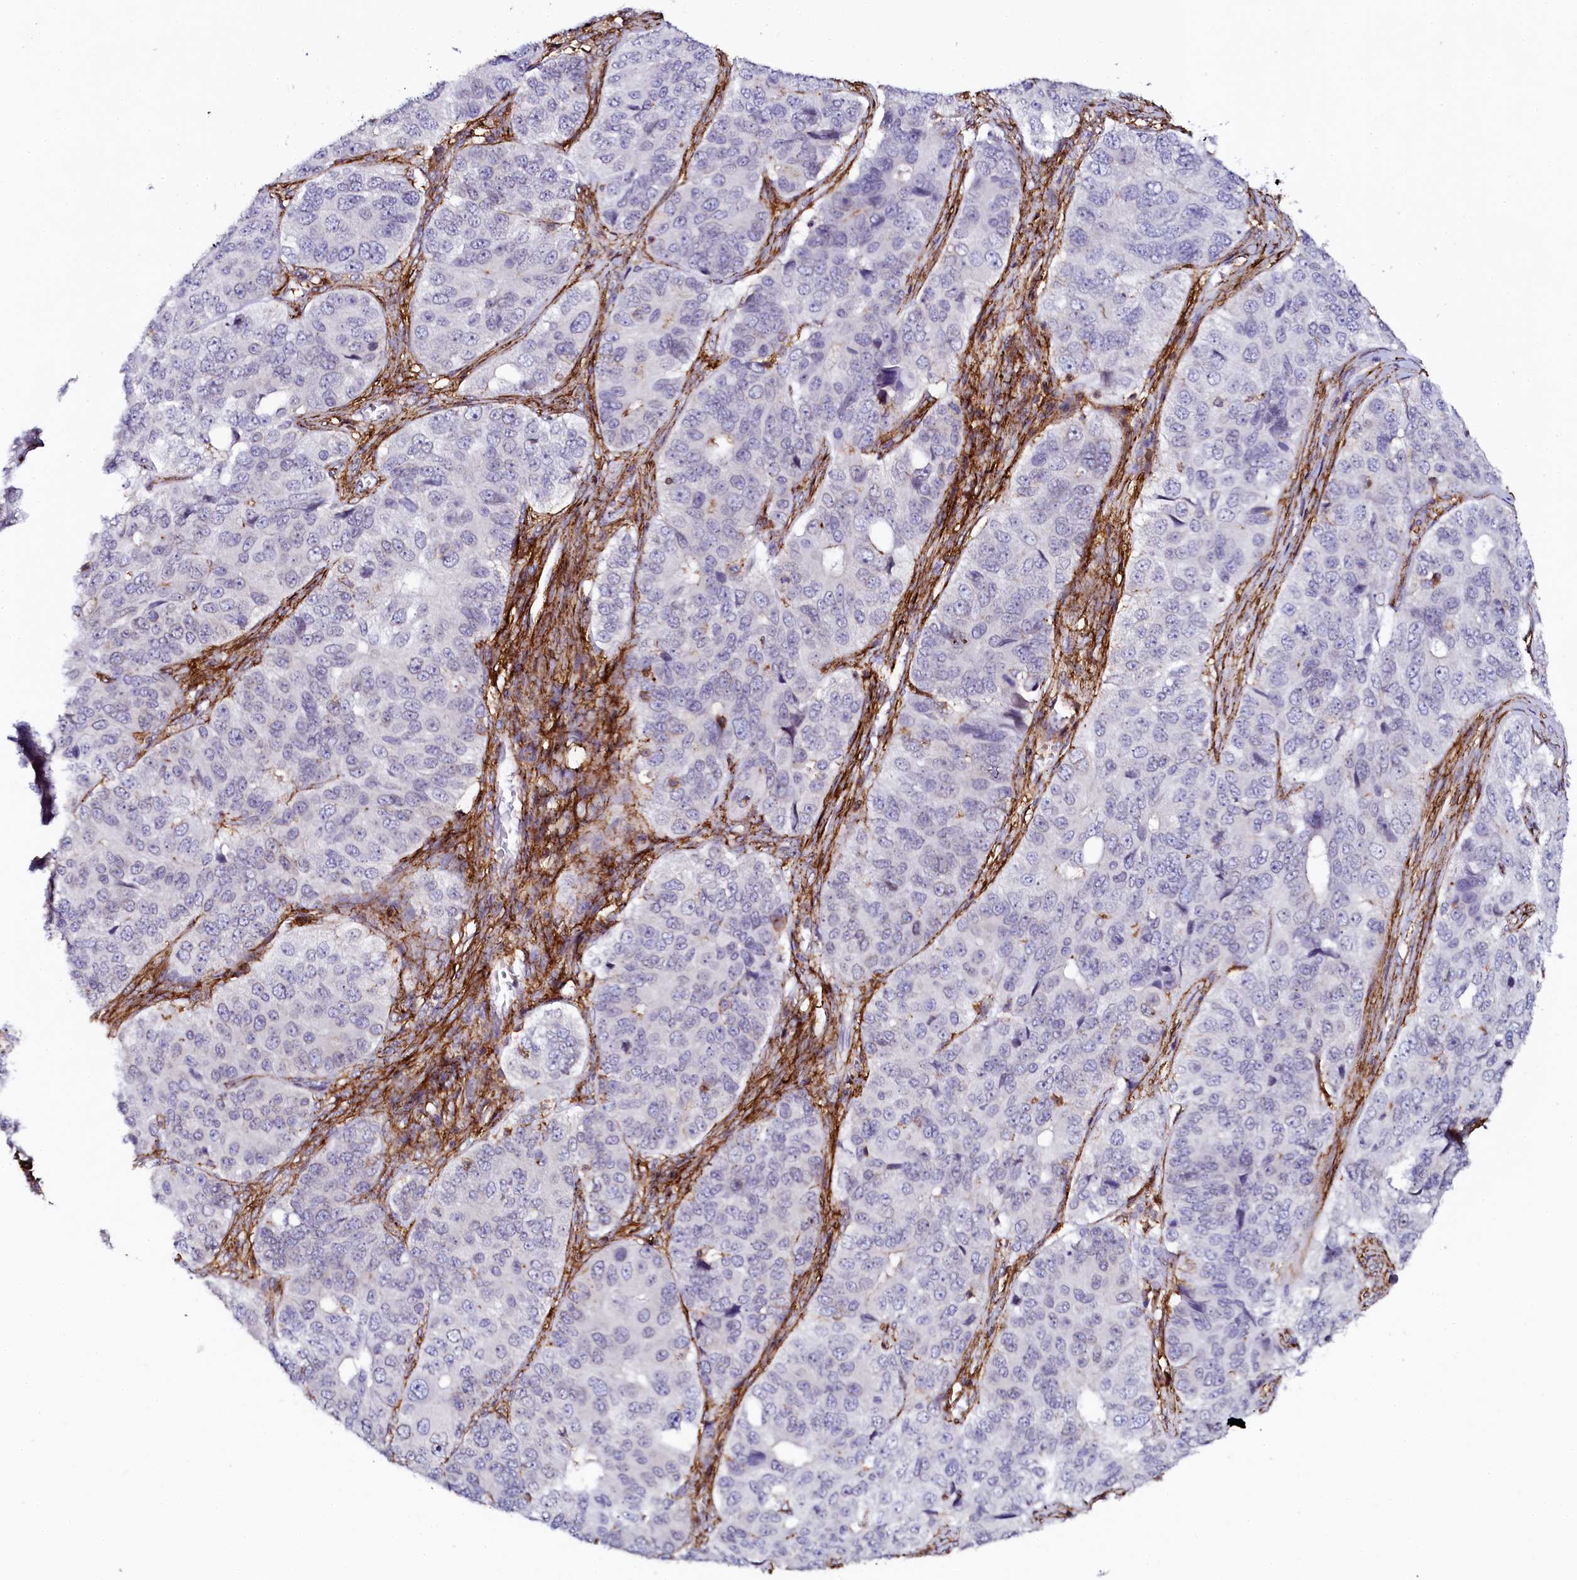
{"staining": {"intensity": "negative", "quantity": "none", "location": "none"}, "tissue": "ovarian cancer", "cell_type": "Tumor cells", "image_type": "cancer", "snomed": [{"axis": "morphology", "description": "Carcinoma, endometroid"}, {"axis": "topography", "description": "Ovary"}], "caption": "Immunohistochemistry photomicrograph of neoplastic tissue: human ovarian cancer (endometroid carcinoma) stained with DAB displays no significant protein expression in tumor cells. (Immunohistochemistry (ihc), brightfield microscopy, high magnification).", "gene": "AAAS", "patient": {"sex": "female", "age": 51}}